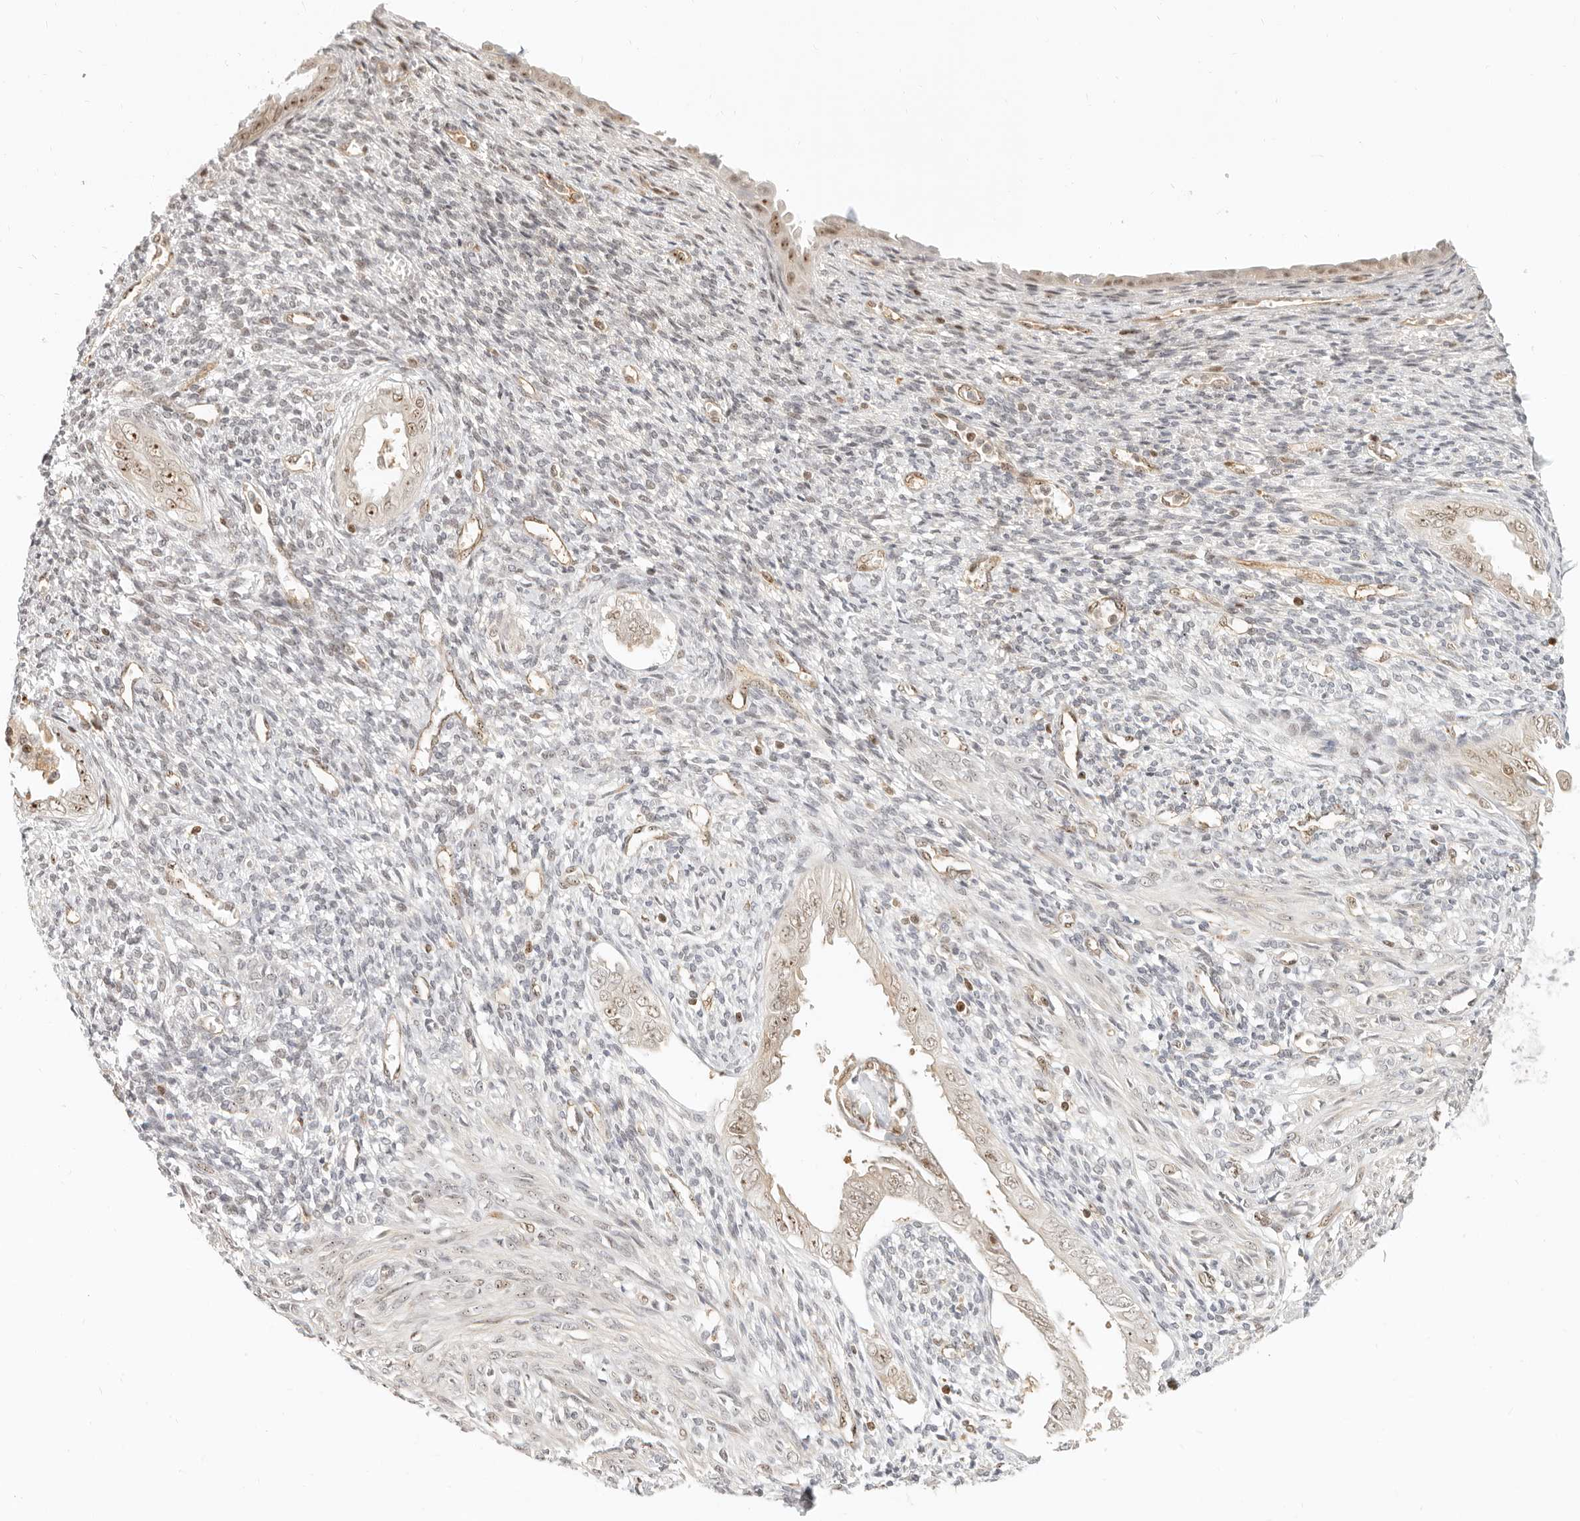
{"staining": {"intensity": "moderate", "quantity": "25%-75%", "location": "nuclear"}, "tissue": "endometrium", "cell_type": "Cells in endometrial stroma", "image_type": "normal", "snomed": [{"axis": "morphology", "description": "Normal tissue, NOS"}, {"axis": "topography", "description": "Endometrium"}], "caption": "The micrograph exhibits immunohistochemical staining of unremarkable endometrium. There is moderate nuclear staining is present in approximately 25%-75% of cells in endometrial stroma.", "gene": "BAP1", "patient": {"sex": "female", "age": 66}}